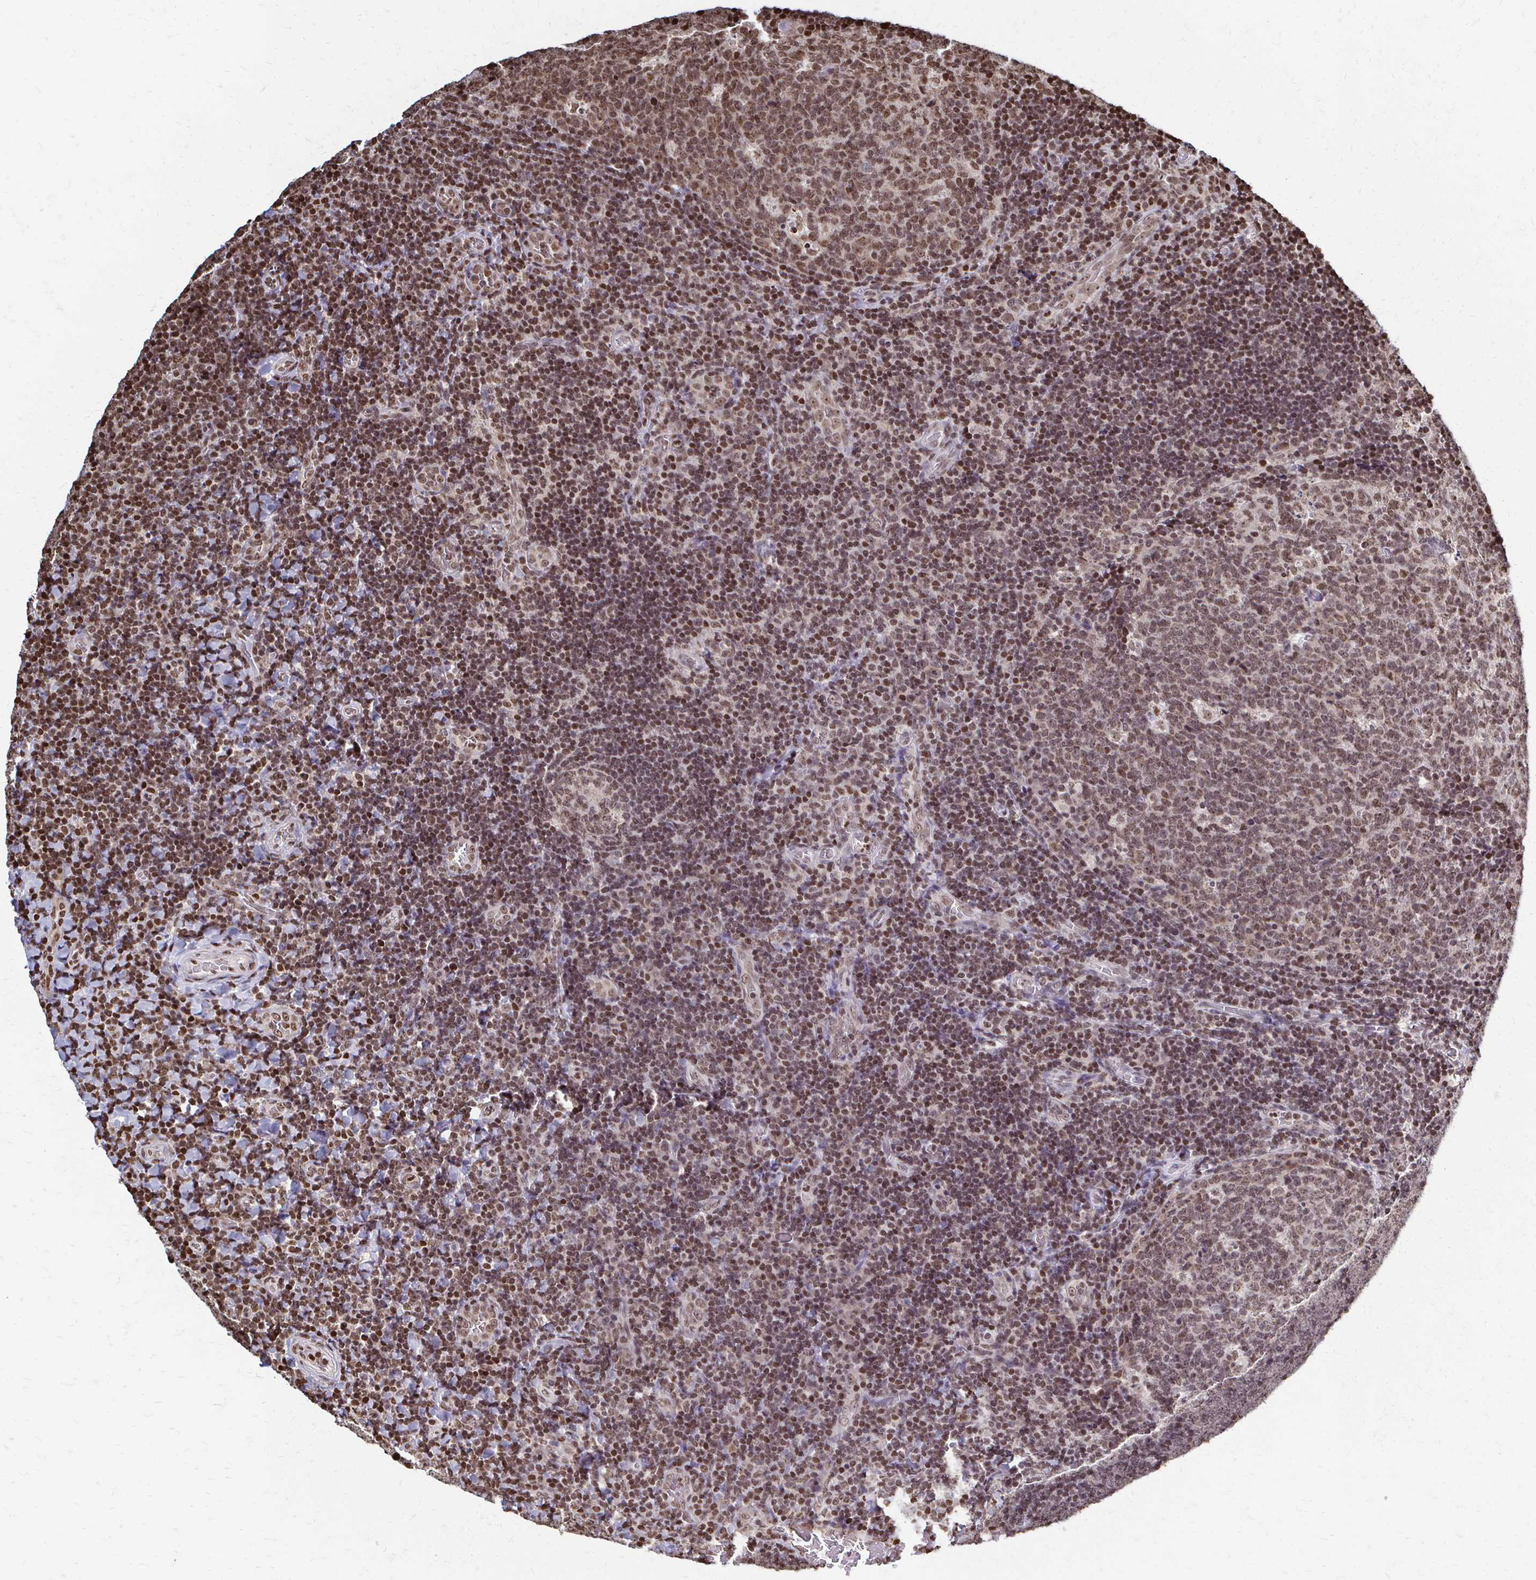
{"staining": {"intensity": "weak", "quantity": ">75%", "location": "nuclear"}, "tissue": "tonsil", "cell_type": "Germinal center cells", "image_type": "normal", "snomed": [{"axis": "morphology", "description": "Normal tissue, NOS"}, {"axis": "topography", "description": "Tonsil"}], "caption": "IHC (DAB (3,3'-diaminobenzidine)) staining of benign tonsil demonstrates weak nuclear protein positivity in approximately >75% of germinal center cells.", "gene": "HOXA9", "patient": {"sex": "male", "age": 17}}